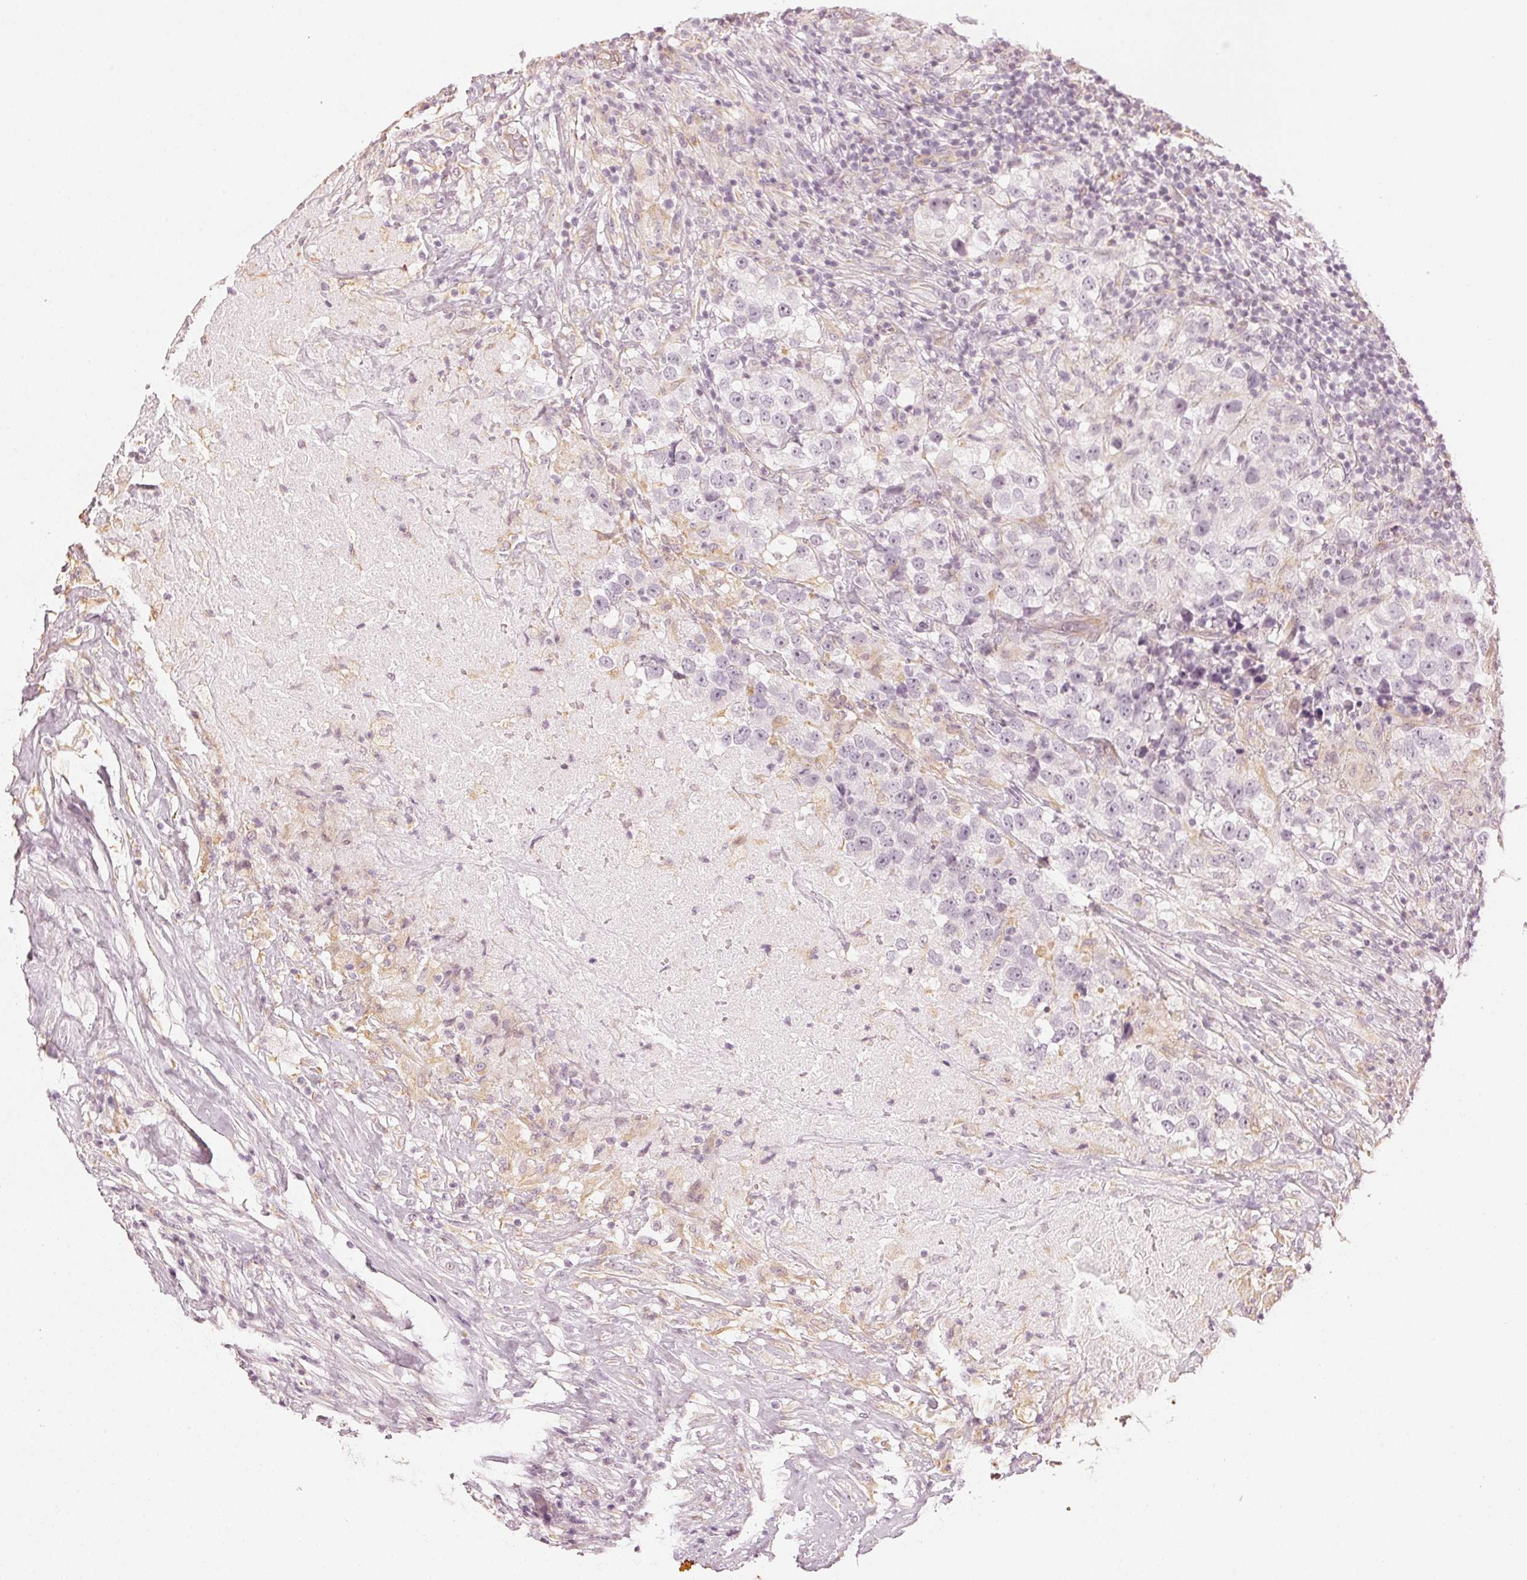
{"staining": {"intensity": "negative", "quantity": "none", "location": "none"}, "tissue": "testis cancer", "cell_type": "Tumor cells", "image_type": "cancer", "snomed": [{"axis": "morphology", "description": "Seminoma, NOS"}, {"axis": "topography", "description": "Testis"}], "caption": "An image of testis cancer (seminoma) stained for a protein reveals no brown staining in tumor cells. Nuclei are stained in blue.", "gene": "APLP1", "patient": {"sex": "male", "age": 46}}